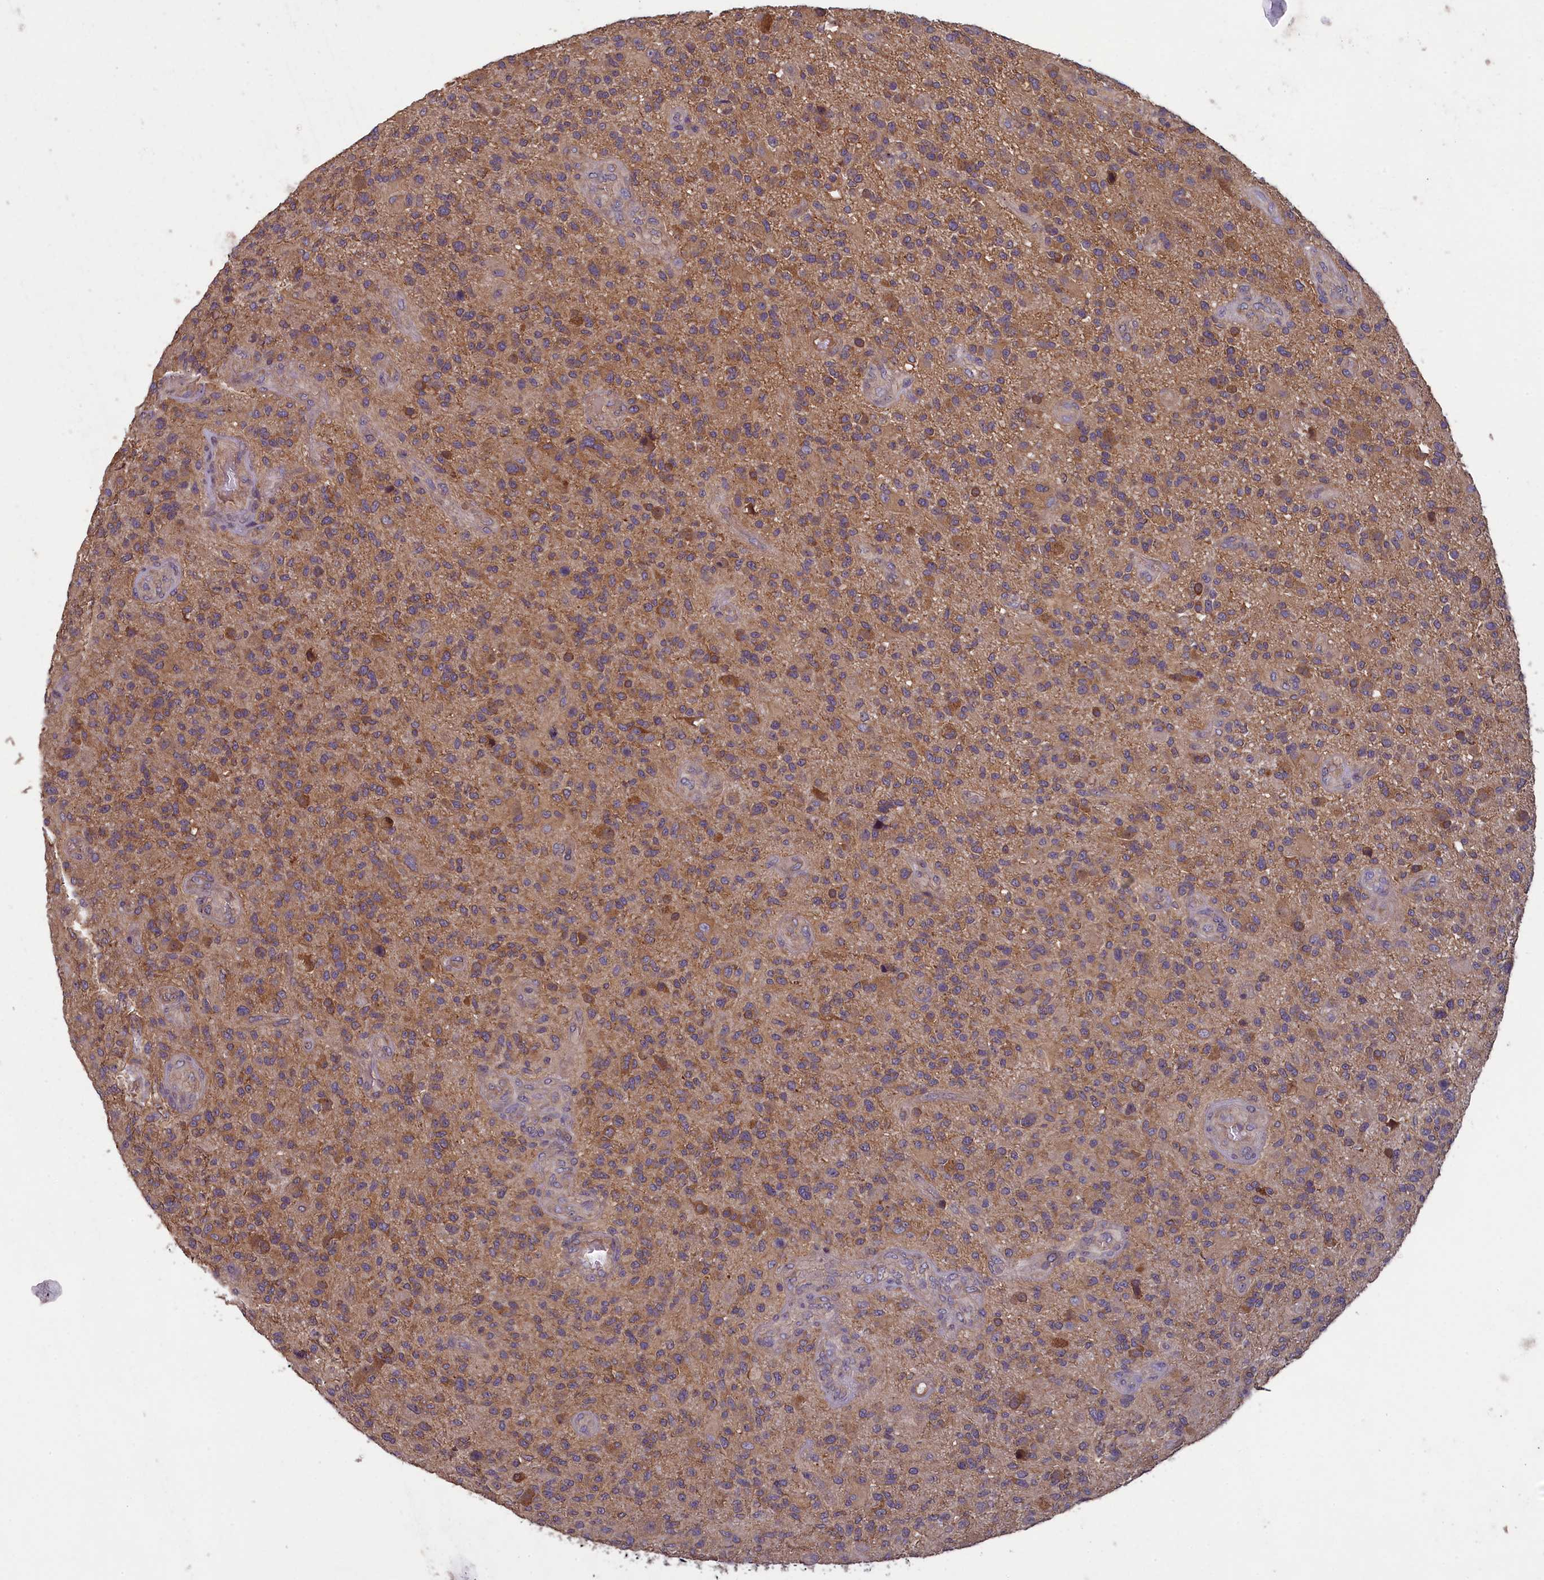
{"staining": {"intensity": "moderate", "quantity": ">75%", "location": "cytoplasmic/membranous"}, "tissue": "glioma", "cell_type": "Tumor cells", "image_type": "cancer", "snomed": [{"axis": "morphology", "description": "Glioma, malignant, High grade"}, {"axis": "topography", "description": "Brain"}], "caption": "Immunohistochemical staining of human malignant glioma (high-grade) displays moderate cytoplasmic/membranous protein staining in about >75% of tumor cells.", "gene": "NUDT6", "patient": {"sex": "male", "age": 47}}